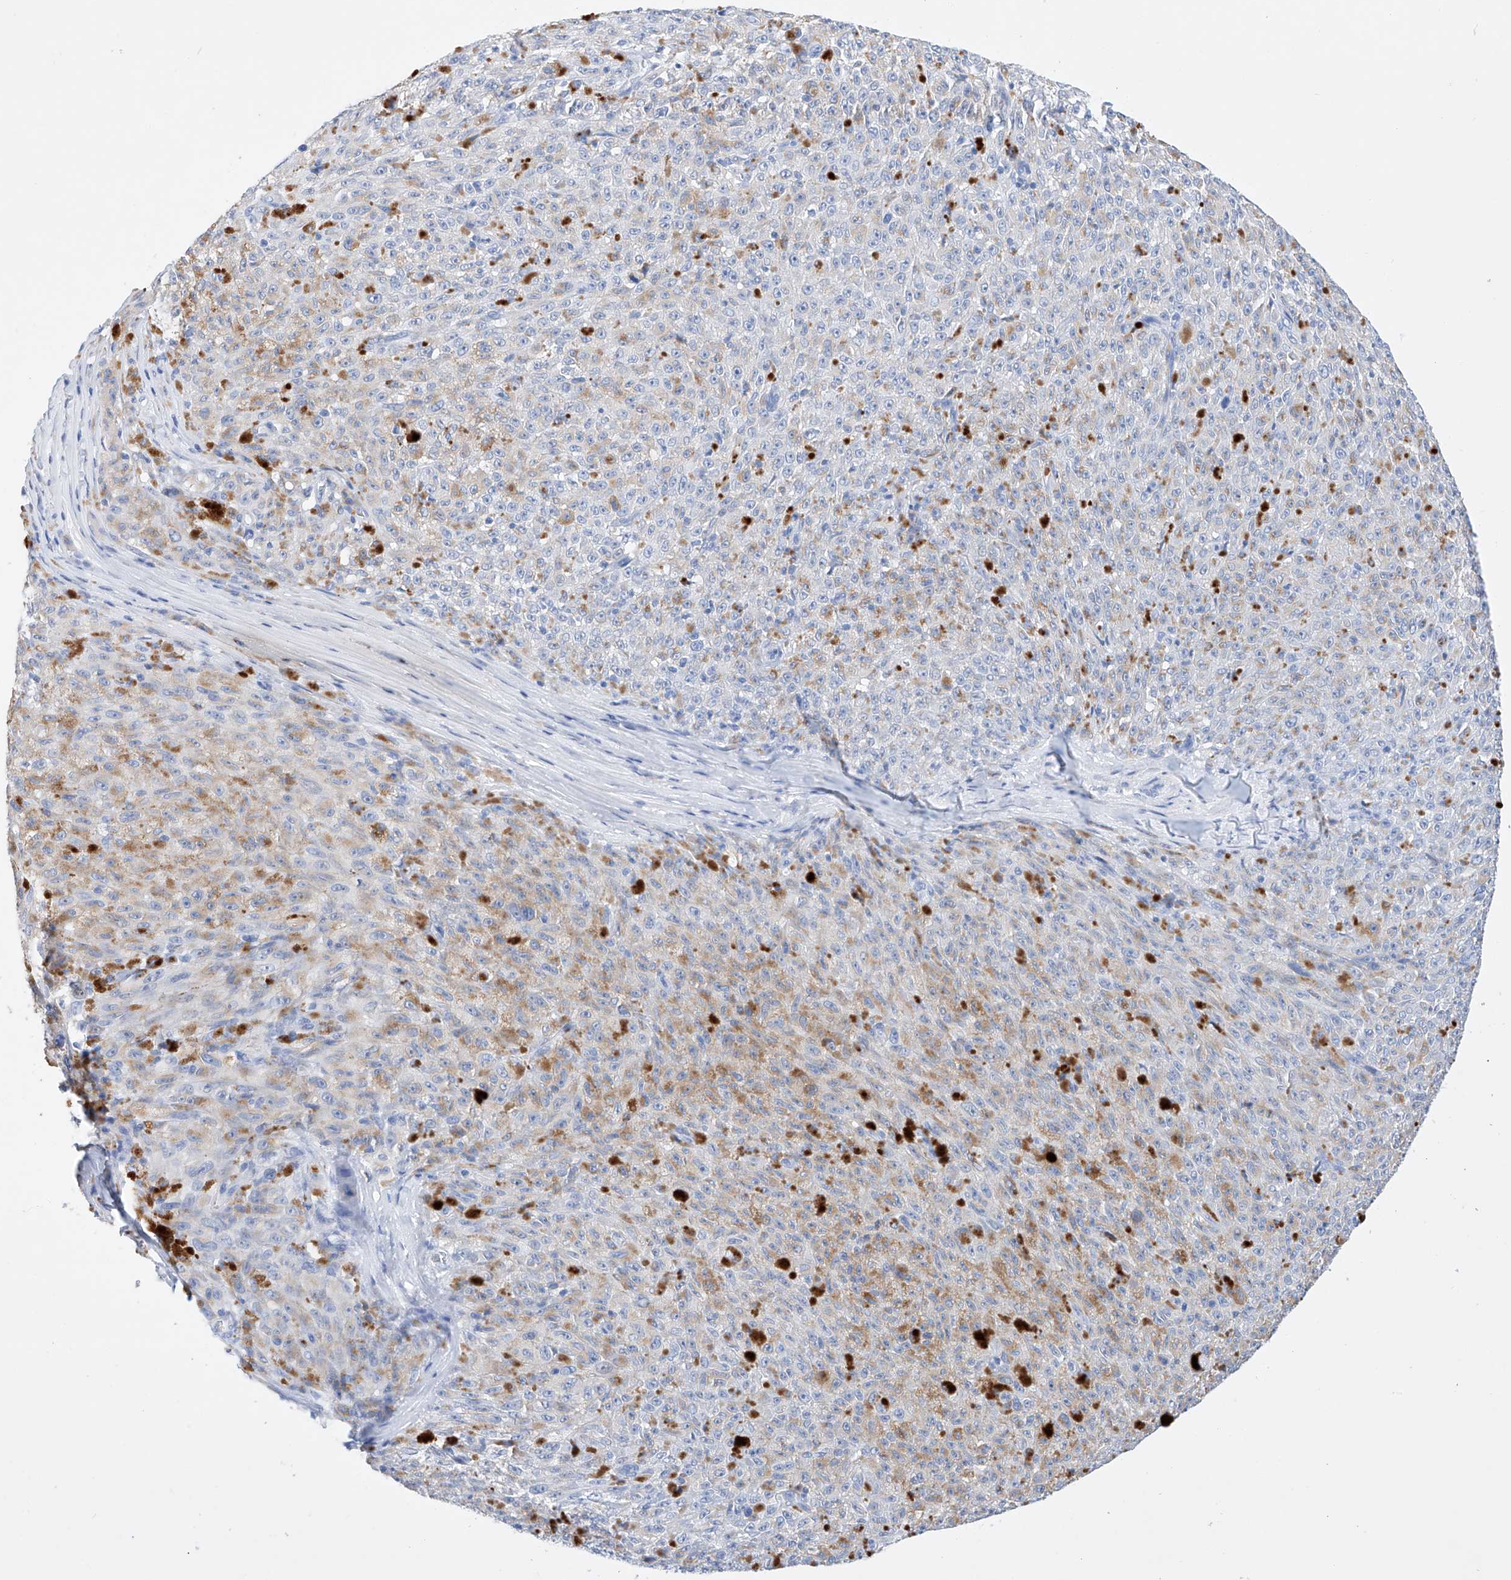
{"staining": {"intensity": "weak", "quantity": "25%-75%", "location": "cytoplasmic/membranous"}, "tissue": "melanoma", "cell_type": "Tumor cells", "image_type": "cancer", "snomed": [{"axis": "morphology", "description": "Malignant melanoma, NOS"}, {"axis": "topography", "description": "Skin"}], "caption": "Tumor cells show weak cytoplasmic/membranous expression in about 25%-75% of cells in melanoma.", "gene": "LURAP1", "patient": {"sex": "female", "age": 82}}